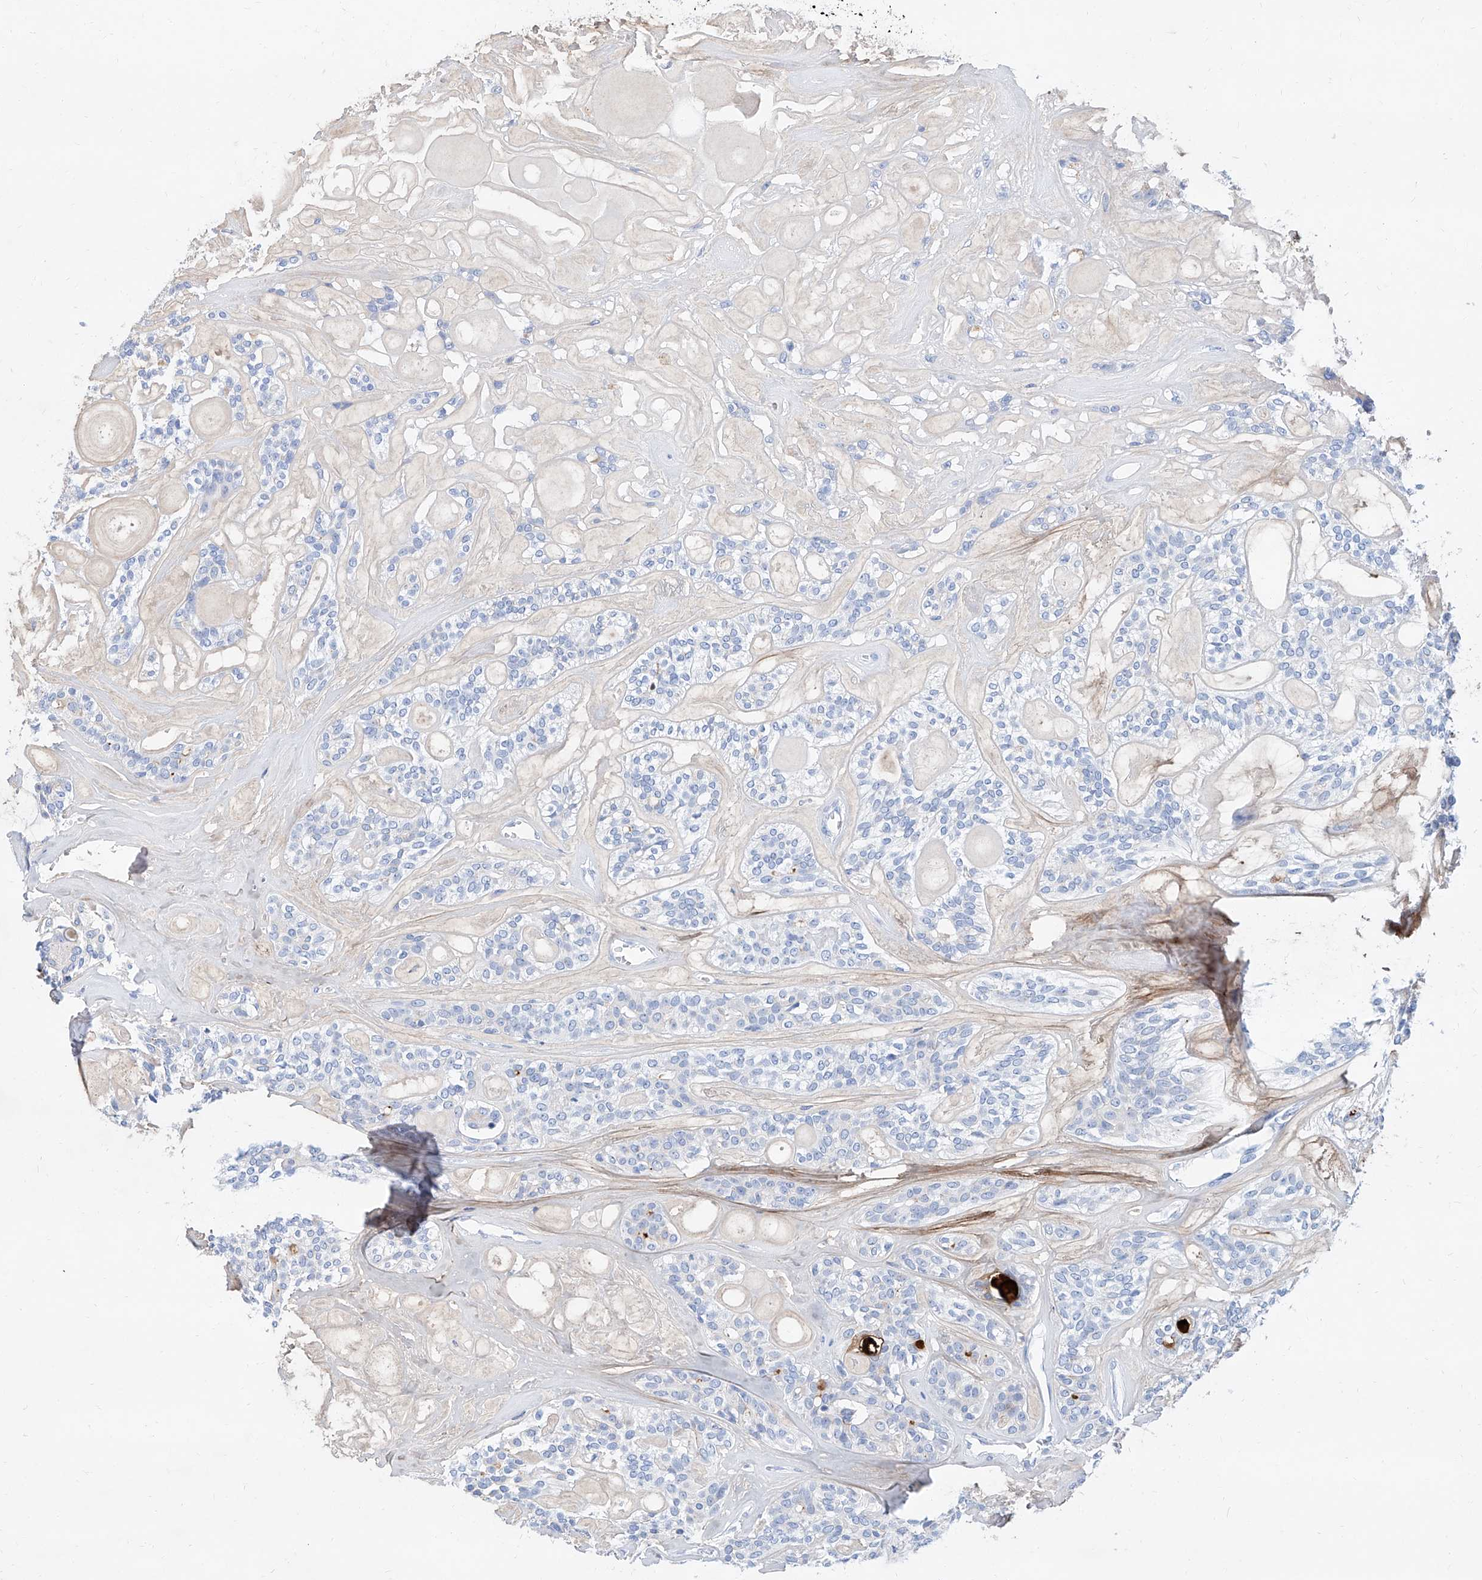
{"staining": {"intensity": "negative", "quantity": "none", "location": "none"}, "tissue": "head and neck cancer", "cell_type": "Tumor cells", "image_type": "cancer", "snomed": [{"axis": "morphology", "description": "Adenocarcinoma, NOS"}, {"axis": "topography", "description": "Head-Neck"}], "caption": "Tumor cells show no significant expression in head and neck adenocarcinoma.", "gene": "SLC25A29", "patient": {"sex": "male", "age": 66}}